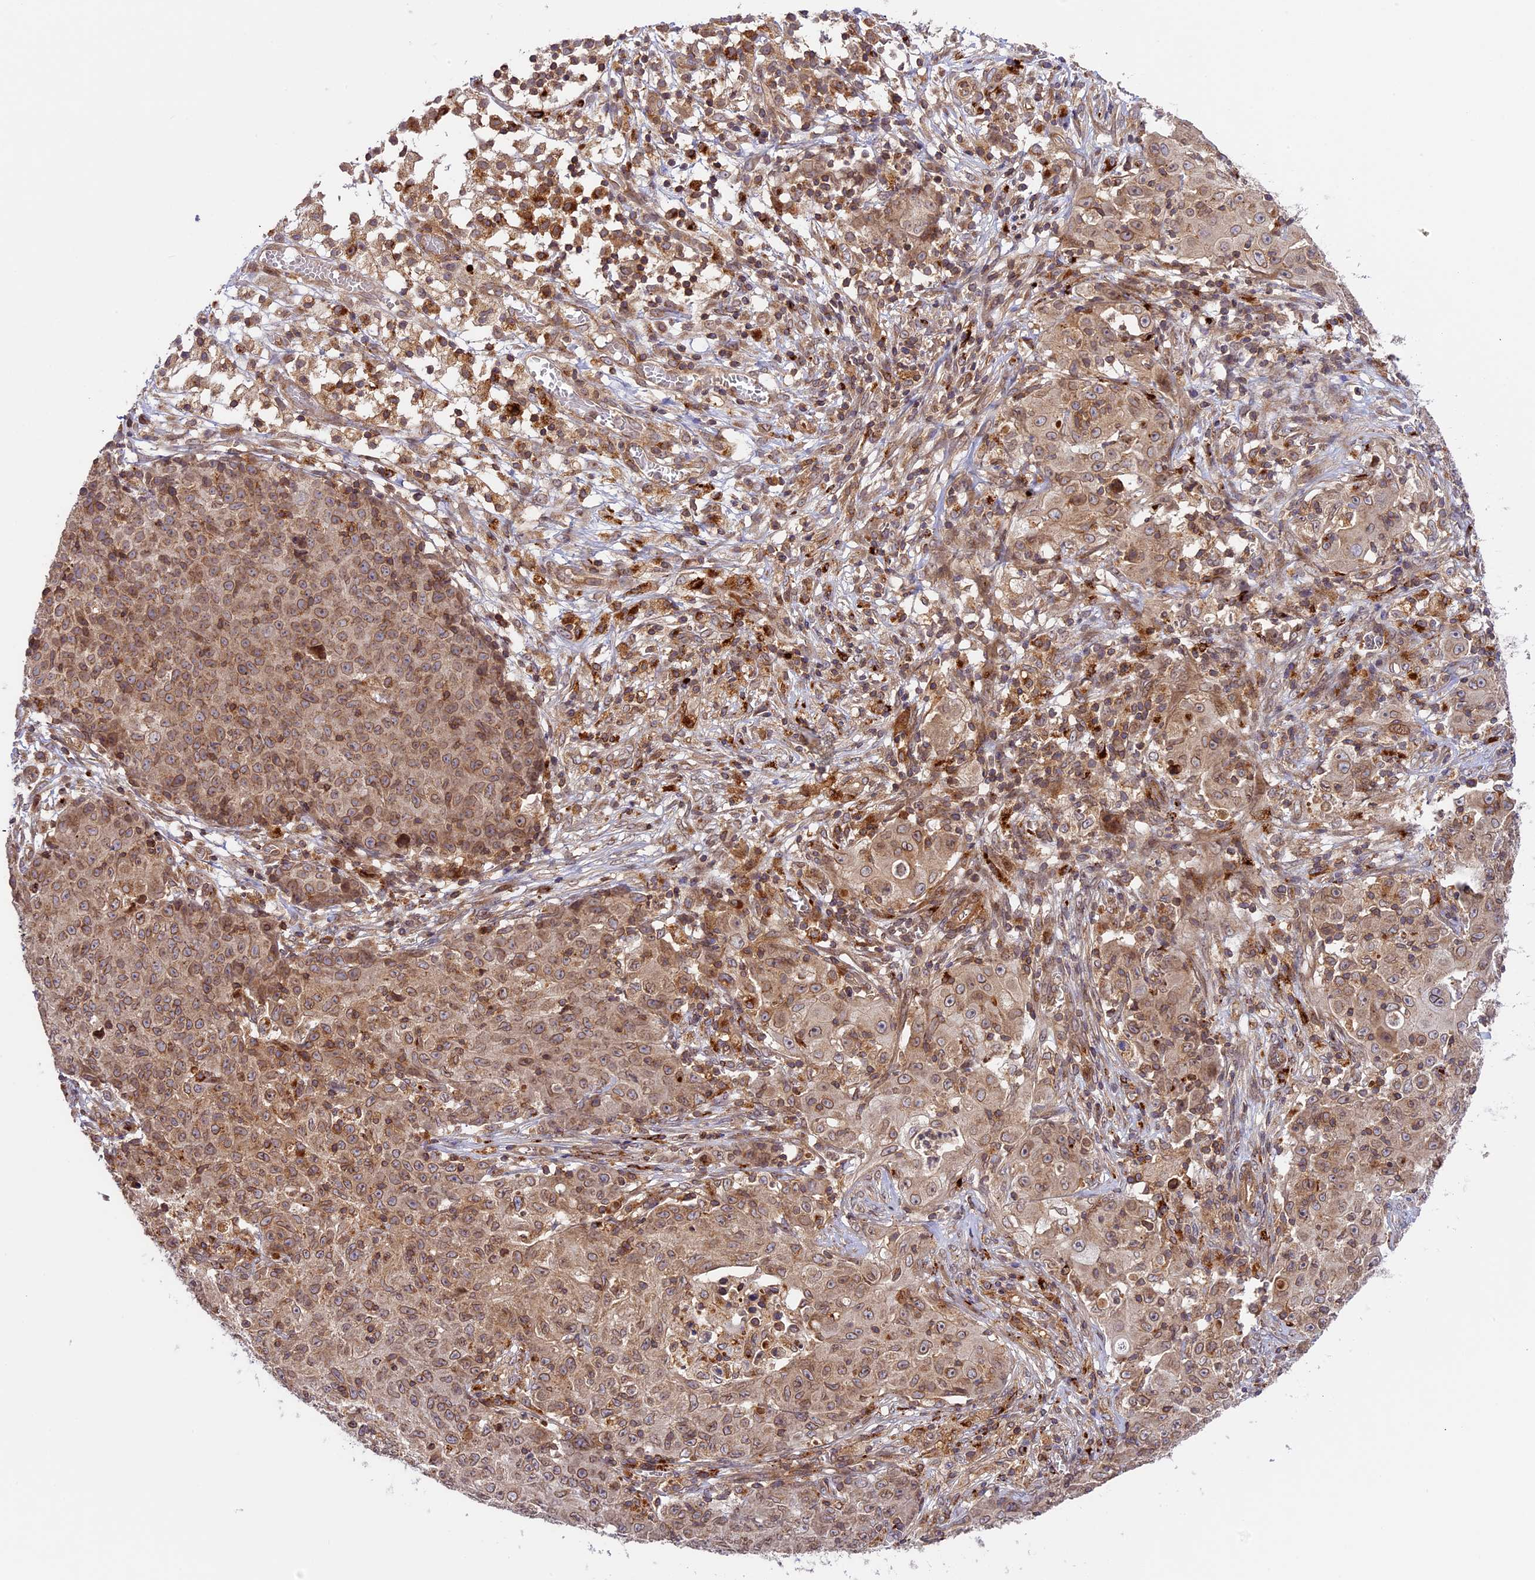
{"staining": {"intensity": "moderate", "quantity": ">75%", "location": "cytoplasmic/membranous,nuclear"}, "tissue": "ovarian cancer", "cell_type": "Tumor cells", "image_type": "cancer", "snomed": [{"axis": "morphology", "description": "Carcinoma, endometroid"}, {"axis": "topography", "description": "Ovary"}], "caption": "This image shows immunohistochemistry staining of ovarian cancer, with medium moderate cytoplasmic/membranous and nuclear positivity in approximately >75% of tumor cells.", "gene": "DGKH", "patient": {"sex": "female", "age": 42}}